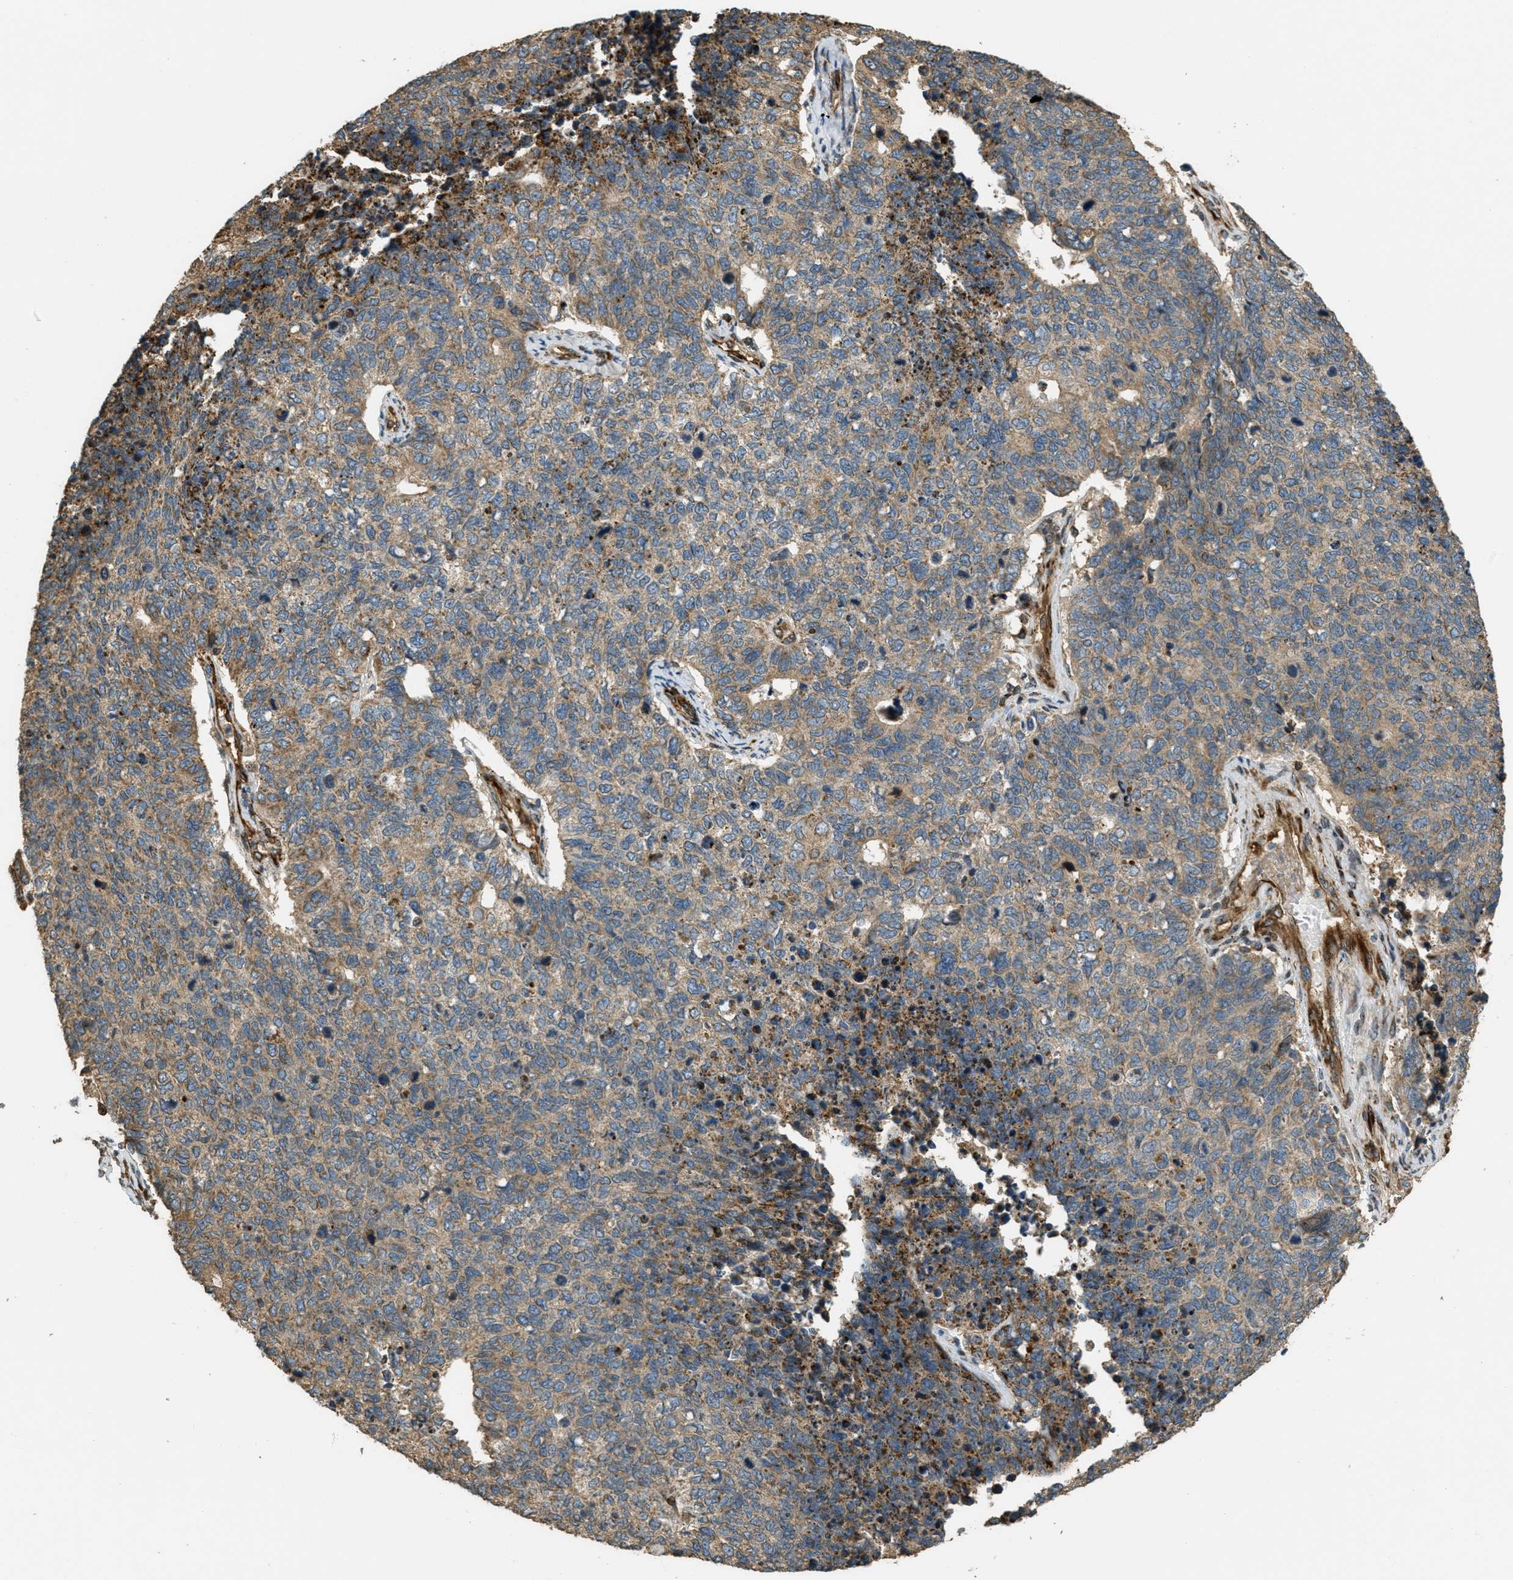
{"staining": {"intensity": "moderate", "quantity": ">75%", "location": "cytoplasmic/membranous"}, "tissue": "cervical cancer", "cell_type": "Tumor cells", "image_type": "cancer", "snomed": [{"axis": "morphology", "description": "Squamous cell carcinoma, NOS"}, {"axis": "topography", "description": "Cervix"}], "caption": "An immunohistochemistry (IHC) image of tumor tissue is shown. Protein staining in brown highlights moderate cytoplasmic/membranous positivity in cervical cancer within tumor cells.", "gene": "LRP12", "patient": {"sex": "female", "age": 63}}